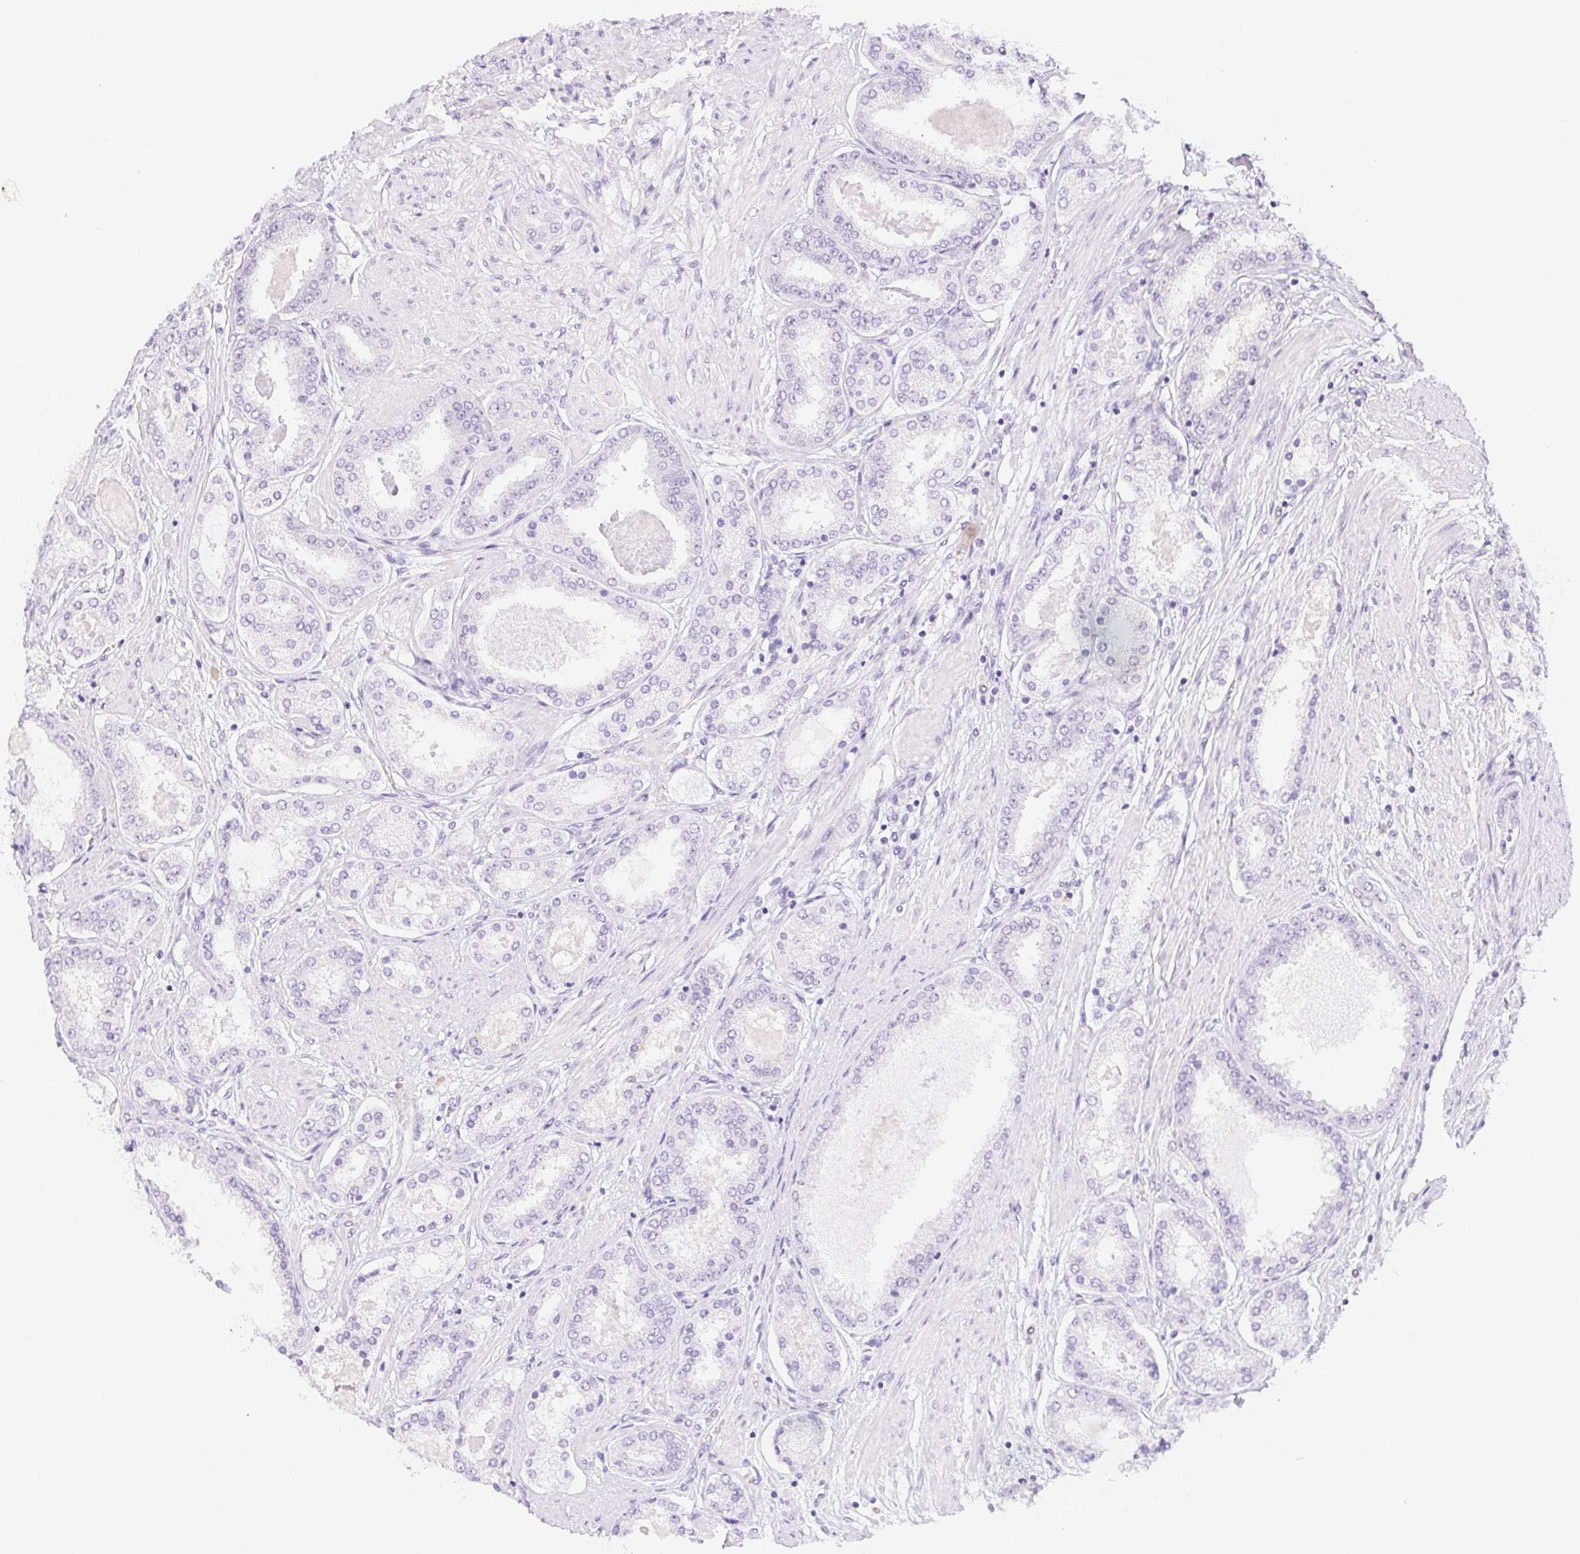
{"staining": {"intensity": "negative", "quantity": "none", "location": "none"}, "tissue": "prostate cancer", "cell_type": "Tumor cells", "image_type": "cancer", "snomed": [{"axis": "morphology", "description": "Adenocarcinoma, High grade"}, {"axis": "topography", "description": "Prostate"}], "caption": "This histopathology image is of prostate cancer stained with immunohistochemistry (IHC) to label a protein in brown with the nuclei are counter-stained blue. There is no expression in tumor cells. Nuclei are stained in blue.", "gene": "ST8SIA3", "patient": {"sex": "male", "age": 63}}